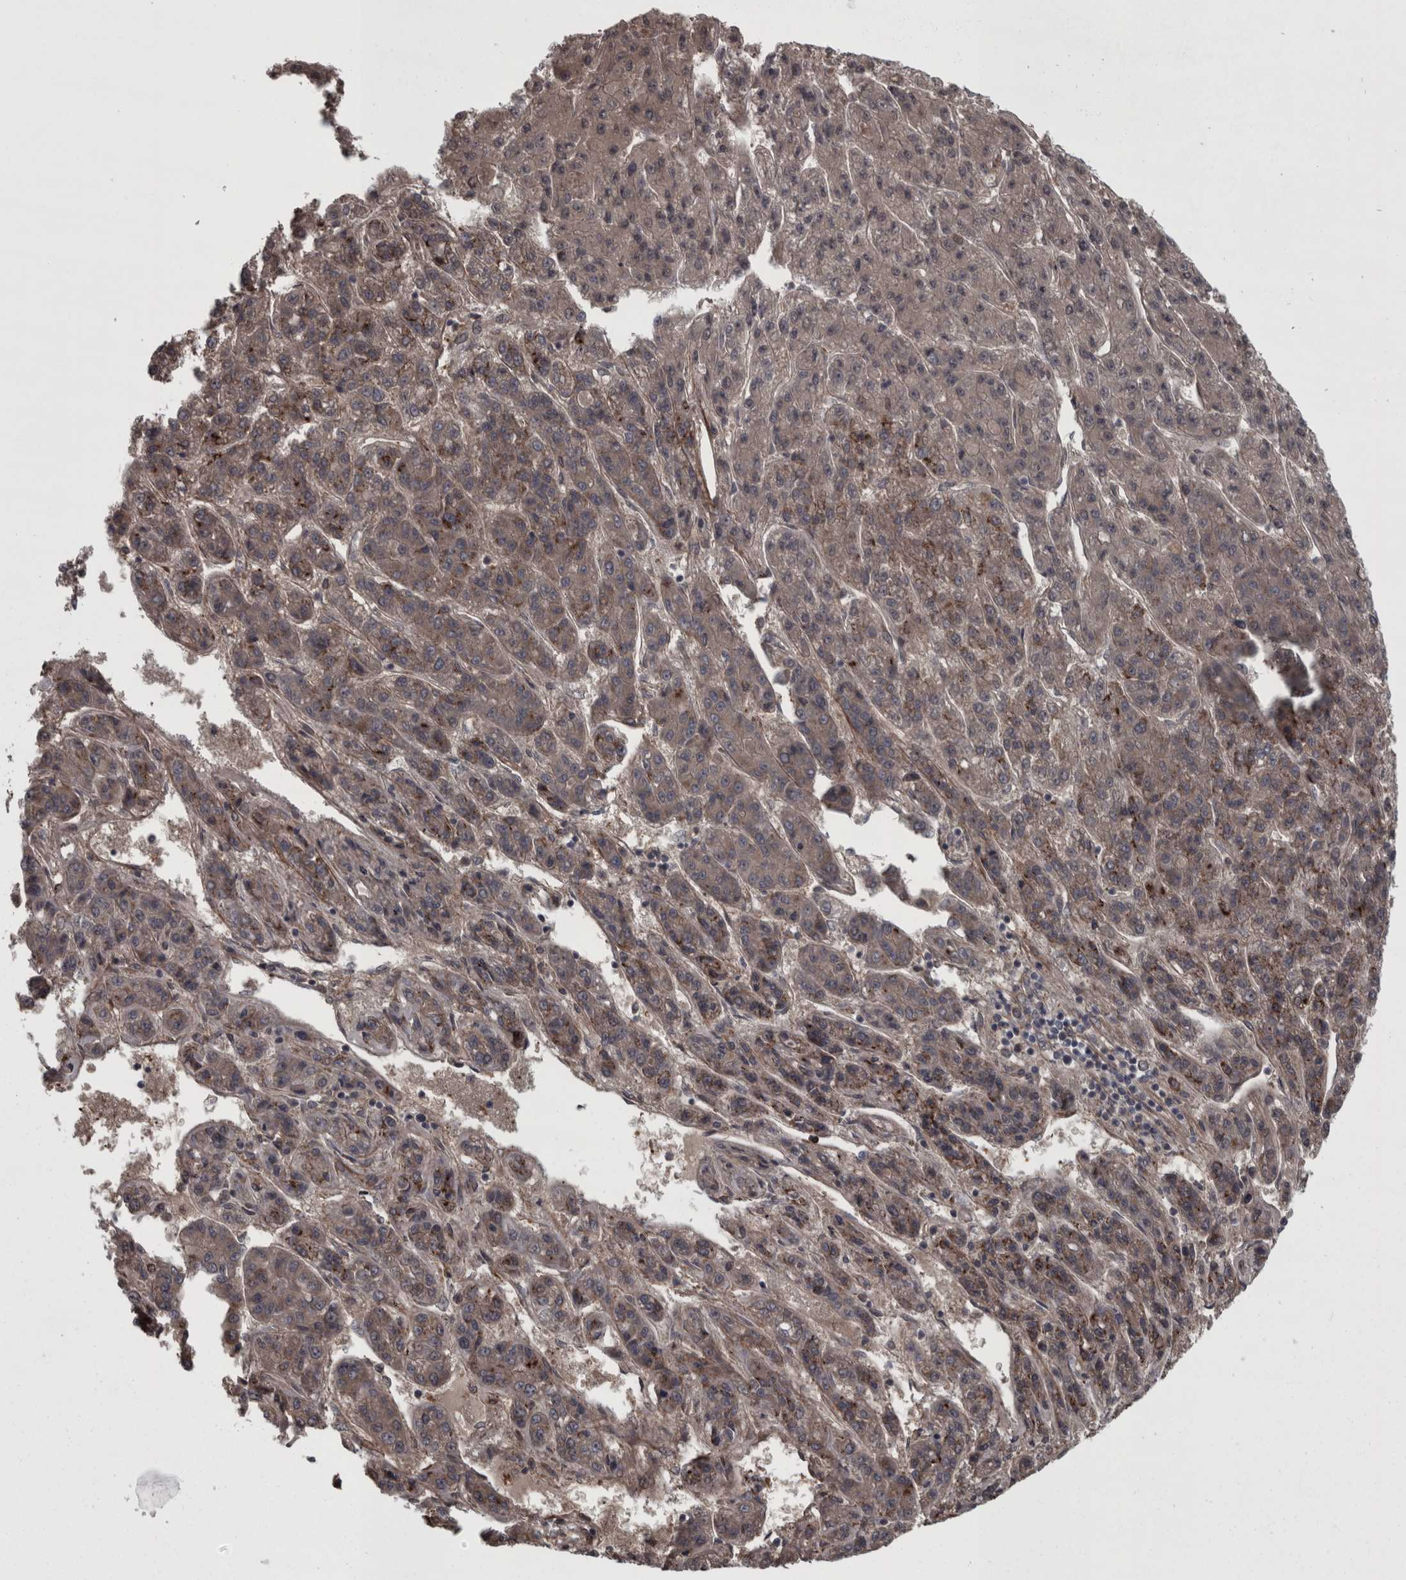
{"staining": {"intensity": "strong", "quantity": "25%-75%", "location": "cytoplasmic/membranous"}, "tissue": "liver cancer", "cell_type": "Tumor cells", "image_type": "cancer", "snomed": [{"axis": "morphology", "description": "Carcinoma, Hepatocellular, NOS"}, {"axis": "topography", "description": "Liver"}], "caption": "This histopathology image displays liver cancer stained with immunohistochemistry to label a protein in brown. The cytoplasmic/membranous of tumor cells show strong positivity for the protein. Nuclei are counter-stained blue.", "gene": "RSU1", "patient": {"sex": "male", "age": 70}}